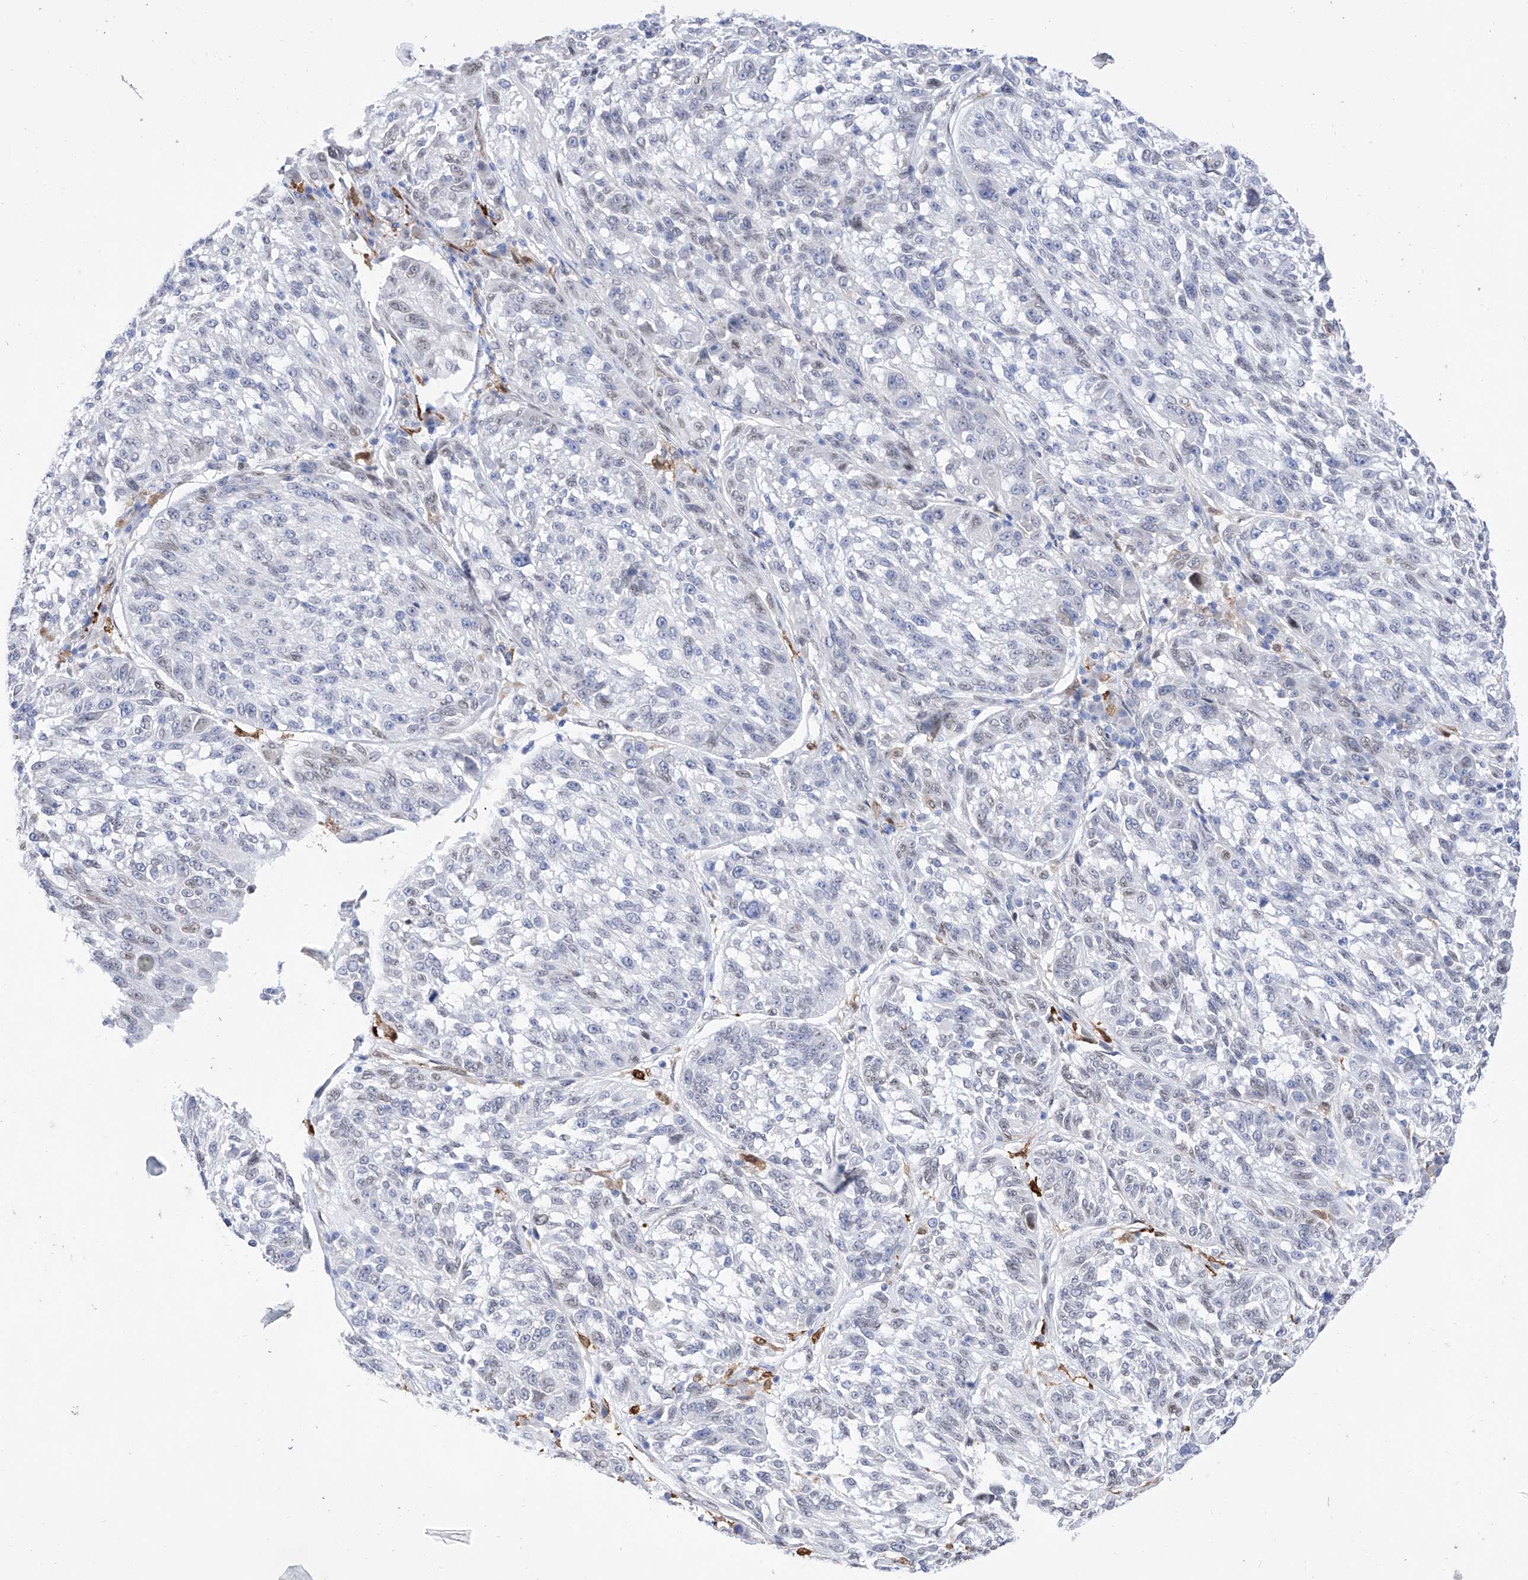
{"staining": {"intensity": "negative", "quantity": "none", "location": "none"}, "tissue": "melanoma", "cell_type": "Tumor cells", "image_type": "cancer", "snomed": [{"axis": "morphology", "description": "Malignant melanoma, NOS"}, {"axis": "topography", "description": "Skin"}], "caption": "This is an immunohistochemistry (IHC) image of human melanoma. There is no expression in tumor cells.", "gene": "LCLAT1", "patient": {"sex": "male", "age": 53}}